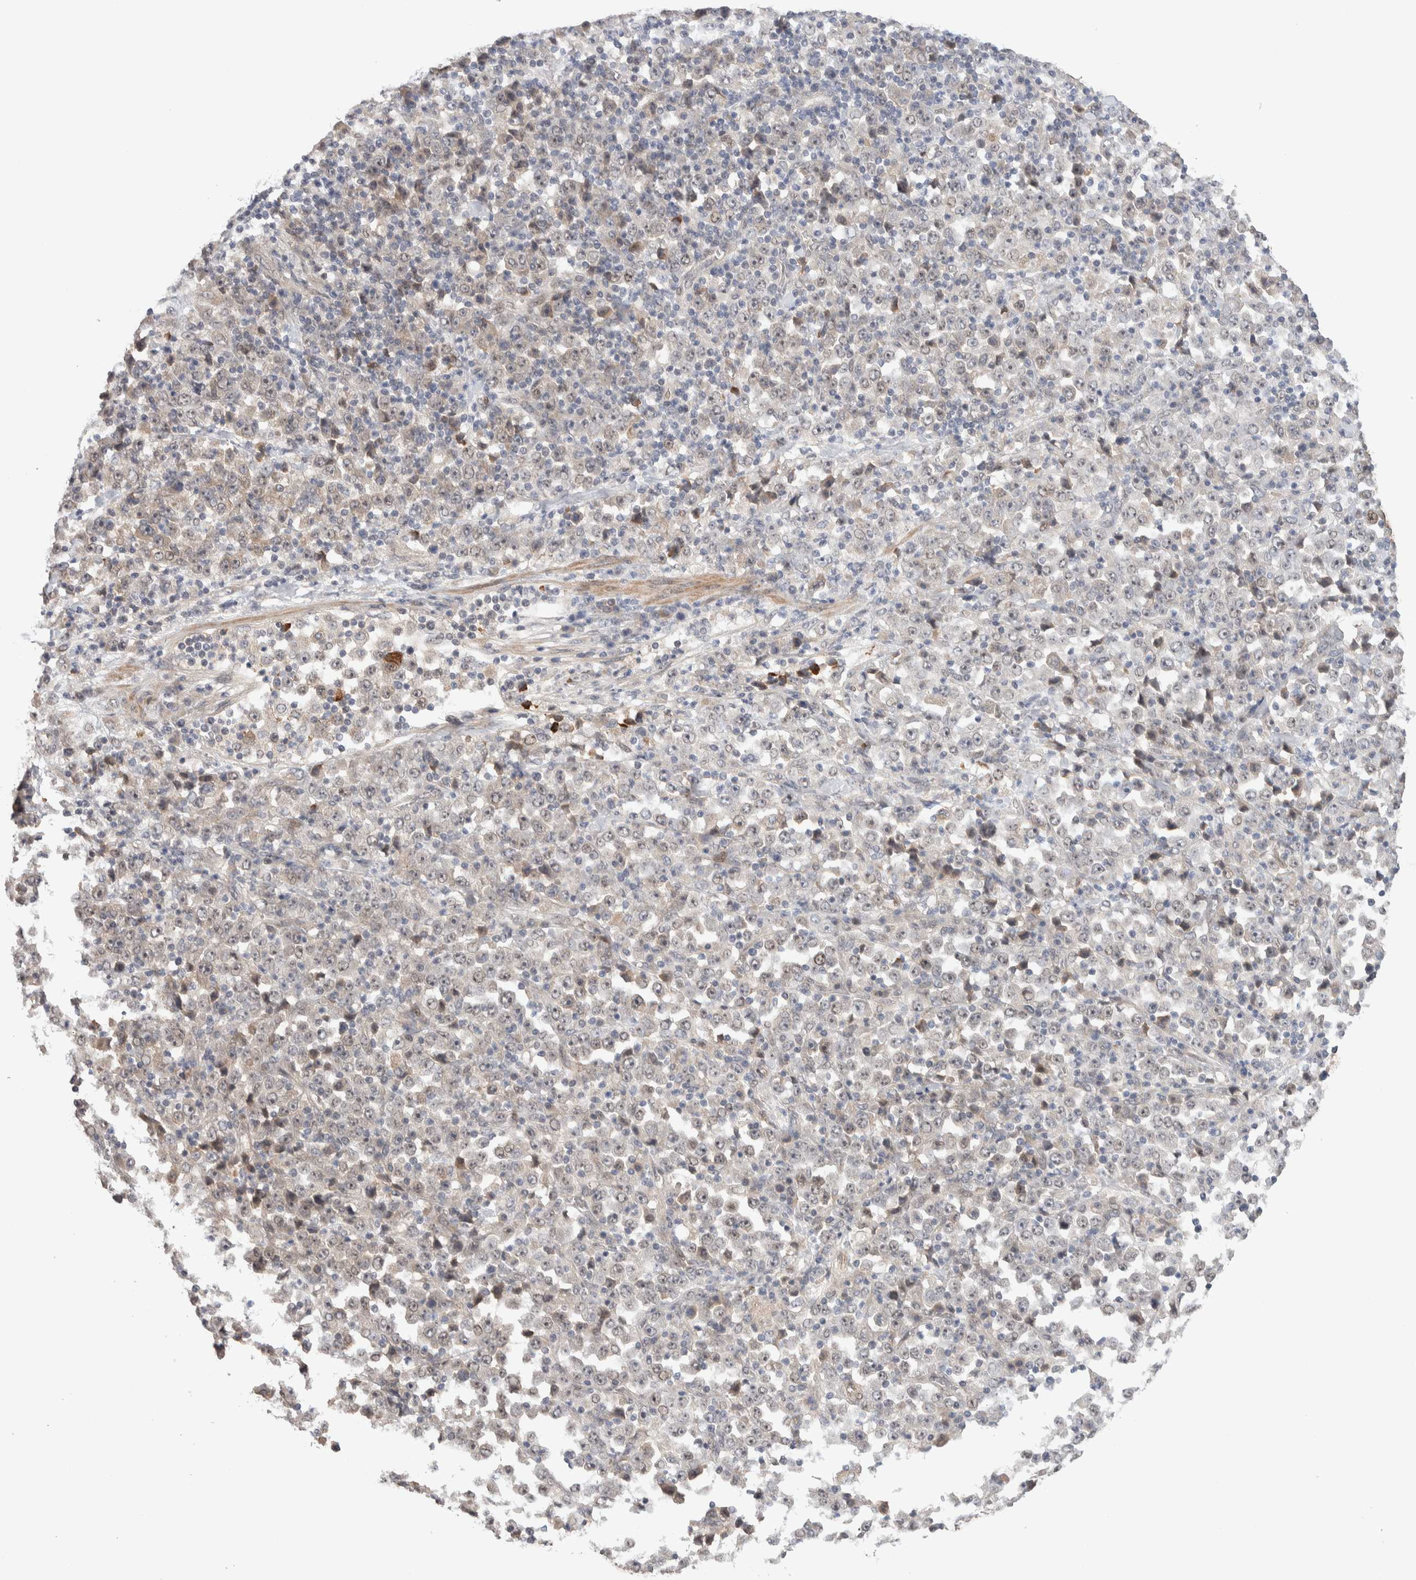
{"staining": {"intensity": "weak", "quantity": "<25%", "location": "cytoplasmic/membranous,nuclear"}, "tissue": "stomach cancer", "cell_type": "Tumor cells", "image_type": "cancer", "snomed": [{"axis": "morphology", "description": "Normal tissue, NOS"}, {"axis": "morphology", "description": "Adenocarcinoma, NOS"}, {"axis": "topography", "description": "Stomach, upper"}, {"axis": "topography", "description": "Stomach"}], "caption": "Stomach cancer (adenocarcinoma) stained for a protein using IHC exhibits no expression tumor cells.", "gene": "PRDM15", "patient": {"sex": "male", "age": 59}}